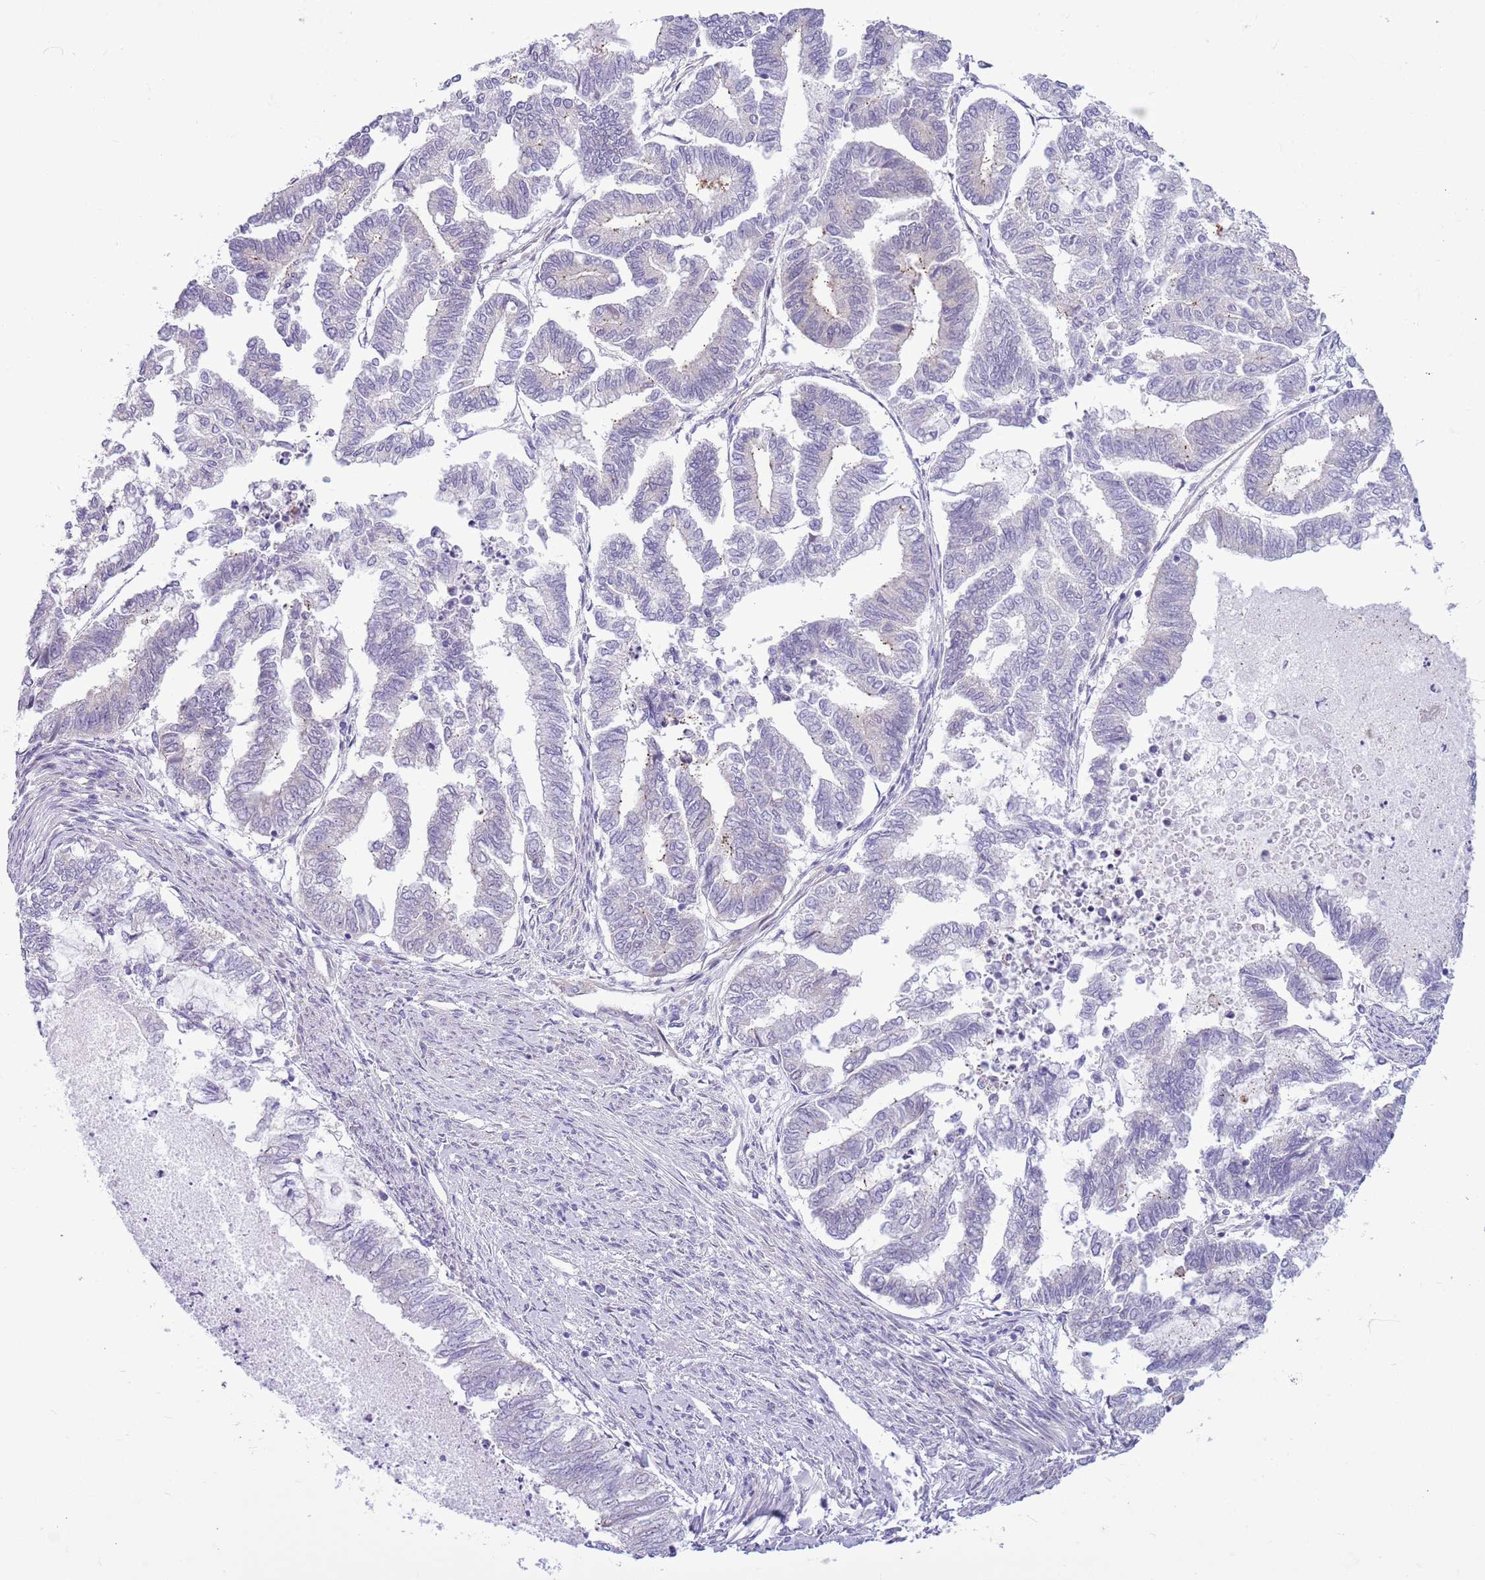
{"staining": {"intensity": "negative", "quantity": "none", "location": "none"}, "tissue": "endometrial cancer", "cell_type": "Tumor cells", "image_type": "cancer", "snomed": [{"axis": "morphology", "description": "Adenocarcinoma, NOS"}, {"axis": "topography", "description": "Endometrium"}], "caption": "The immunohistochemistry (IHC) histopathology image has no significant staining in tumor cells of endometrial adenocarcinoma tissue.", "gene": "PARP8", "patient": {"sex": "female", "age": 79}}